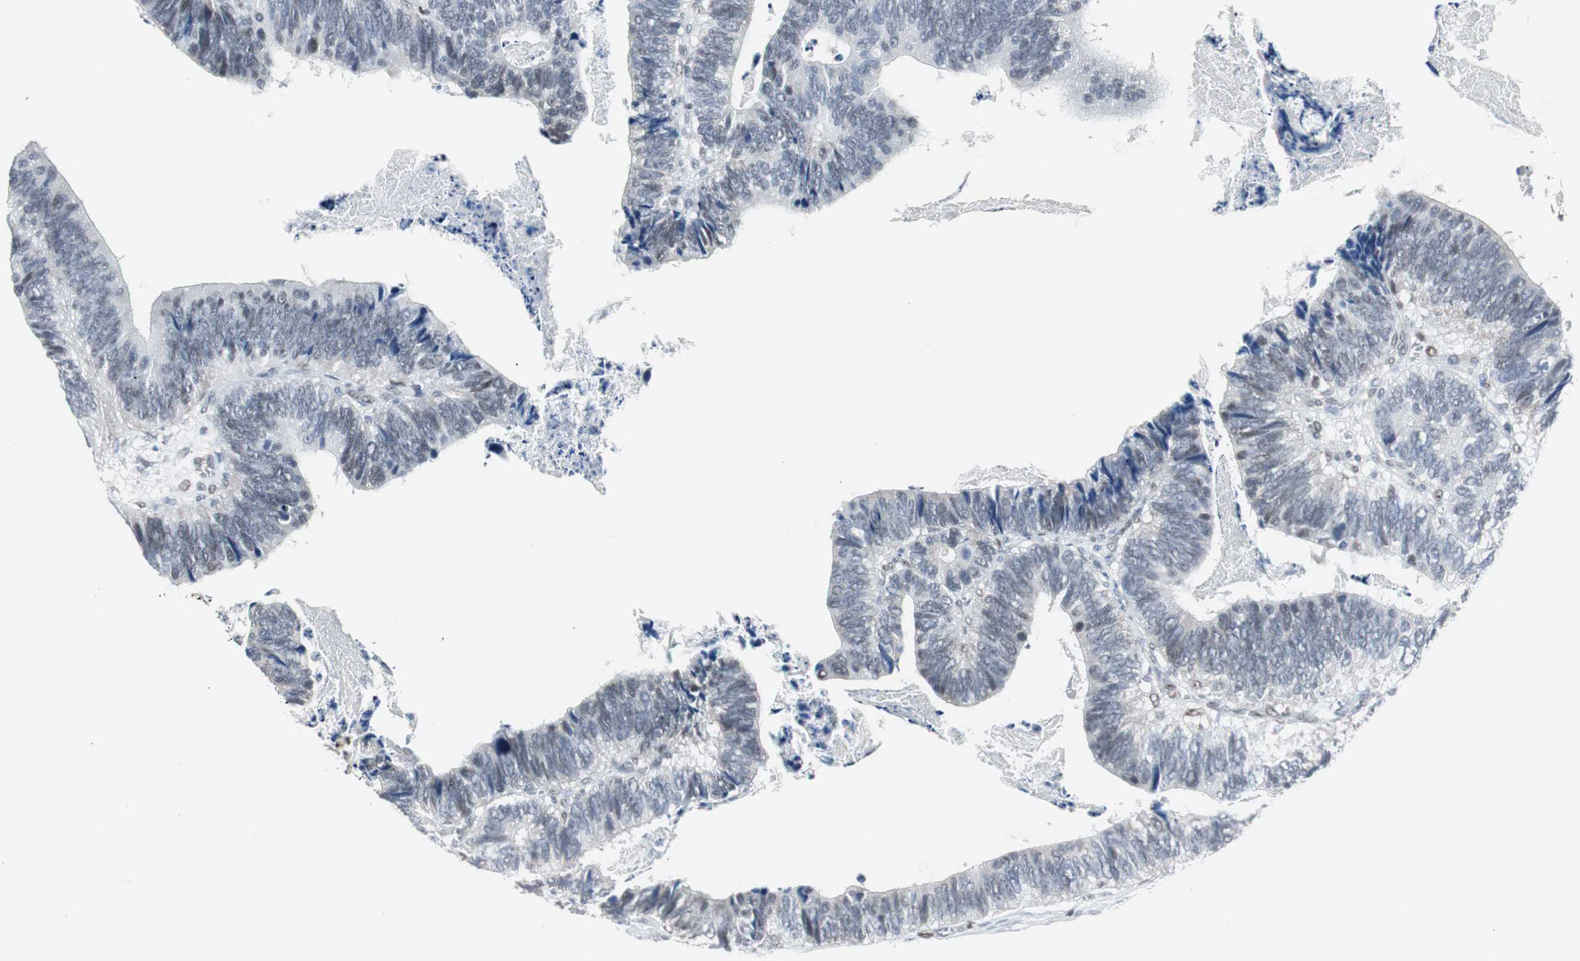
{"staining": {"intensity": "negative", "quantity": "none", "location": "none"}, "tissue": "colorectal cancer", "cell_type": "Tumor cells", "image_type": "cancer", "snomed": [{"axis": "morphology", "description": "Adenocarcinoma, NOS"}, {"axis": "topography", "description": "Colon"}], "caption": "Protein analysis of colorectal adenocarcinoma displays no significant positivity in tumor cells.", "gene": "ZHX2", "patient": {"sex": "male", "age": 72}}